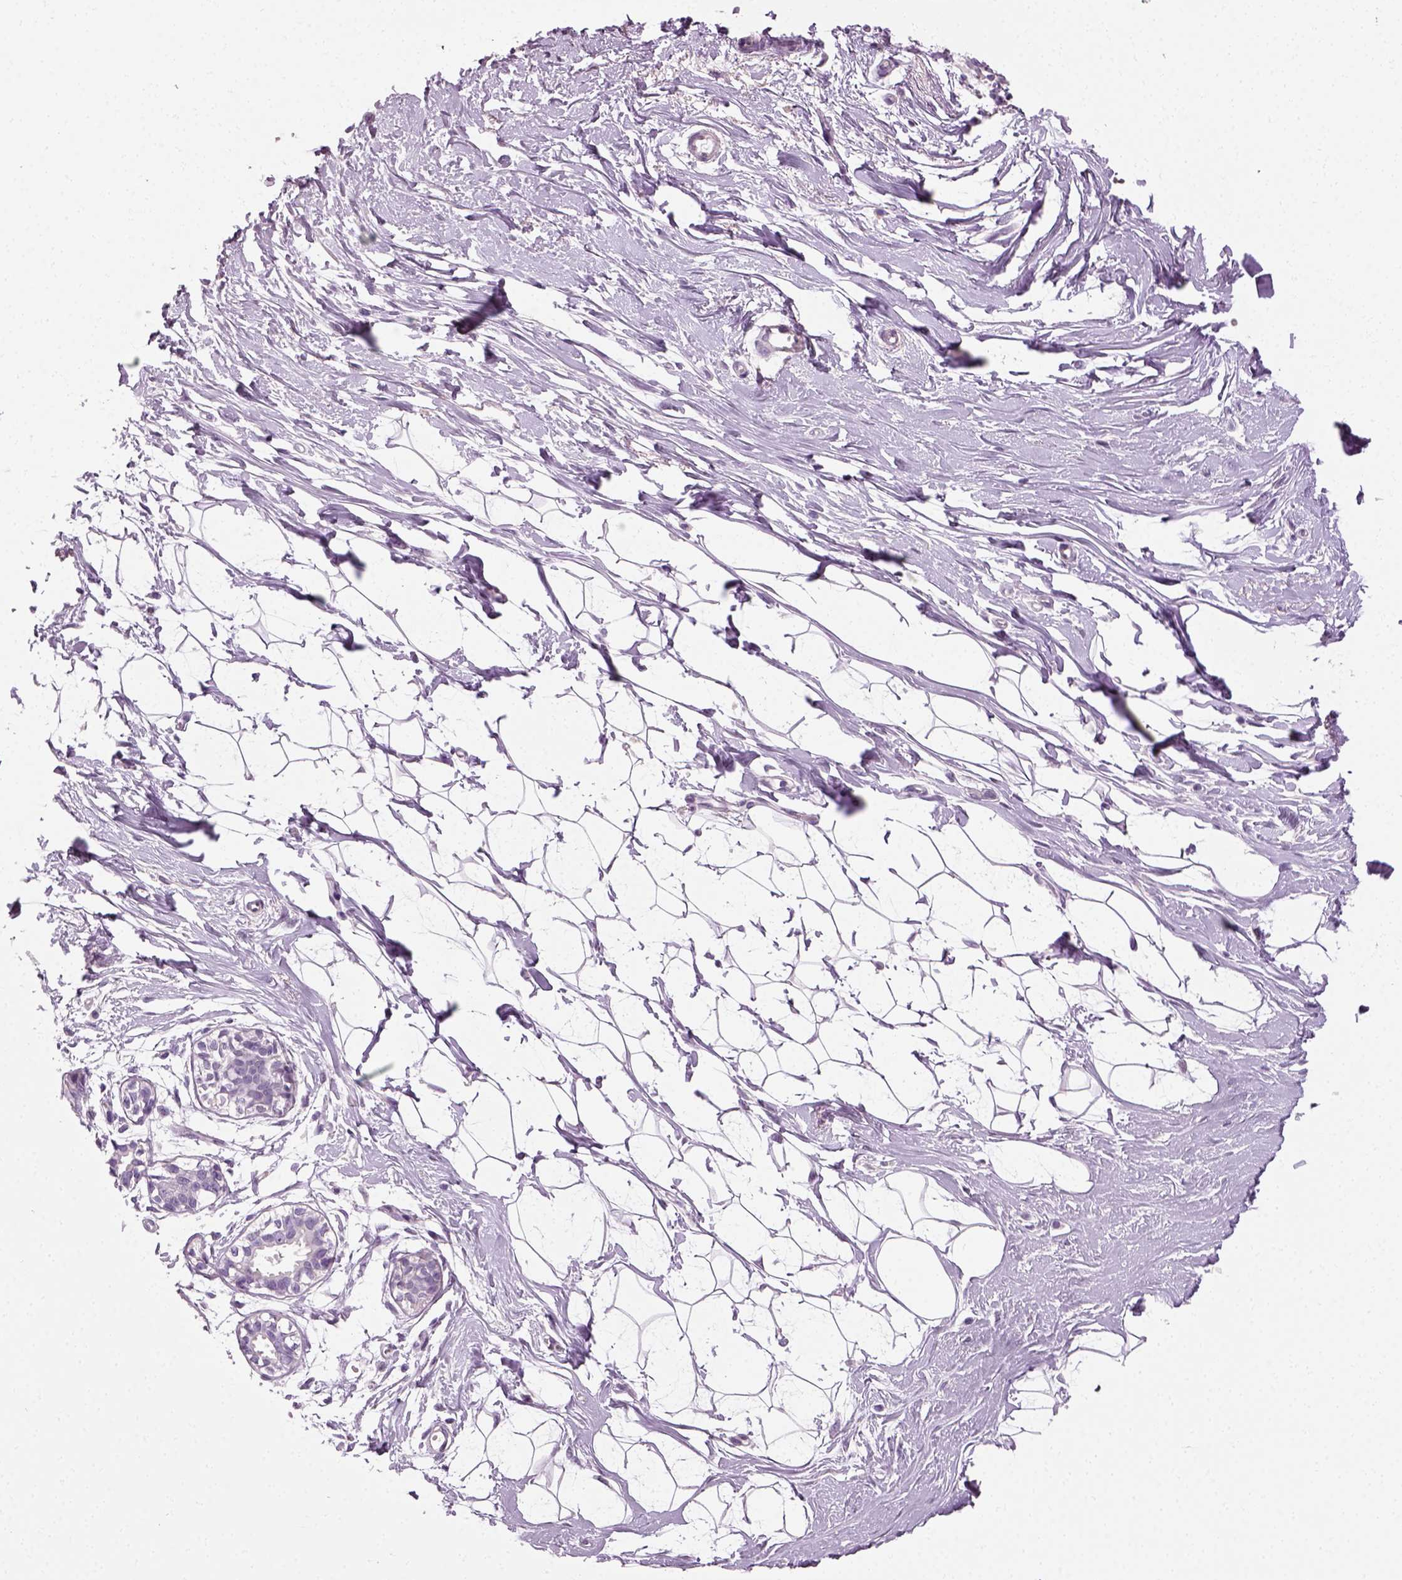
{"staining": {"intensity": "negative", "quantity": "none", "location": "none"}, "tissue": "breast", "cell_type": "Adipocytes", "image_type": "normal", "snomed": [{"axis": "morphology", "description": "Normal tissue, NOS"}, {"axis": "topography", "description": "Breast"}], "caption": "Immunohistochemistry of unremarkable human breast exhibits no staining in adipocytes.", "gene": "SPATA31E1", "patient": {"sex": "female", "age": 49}}